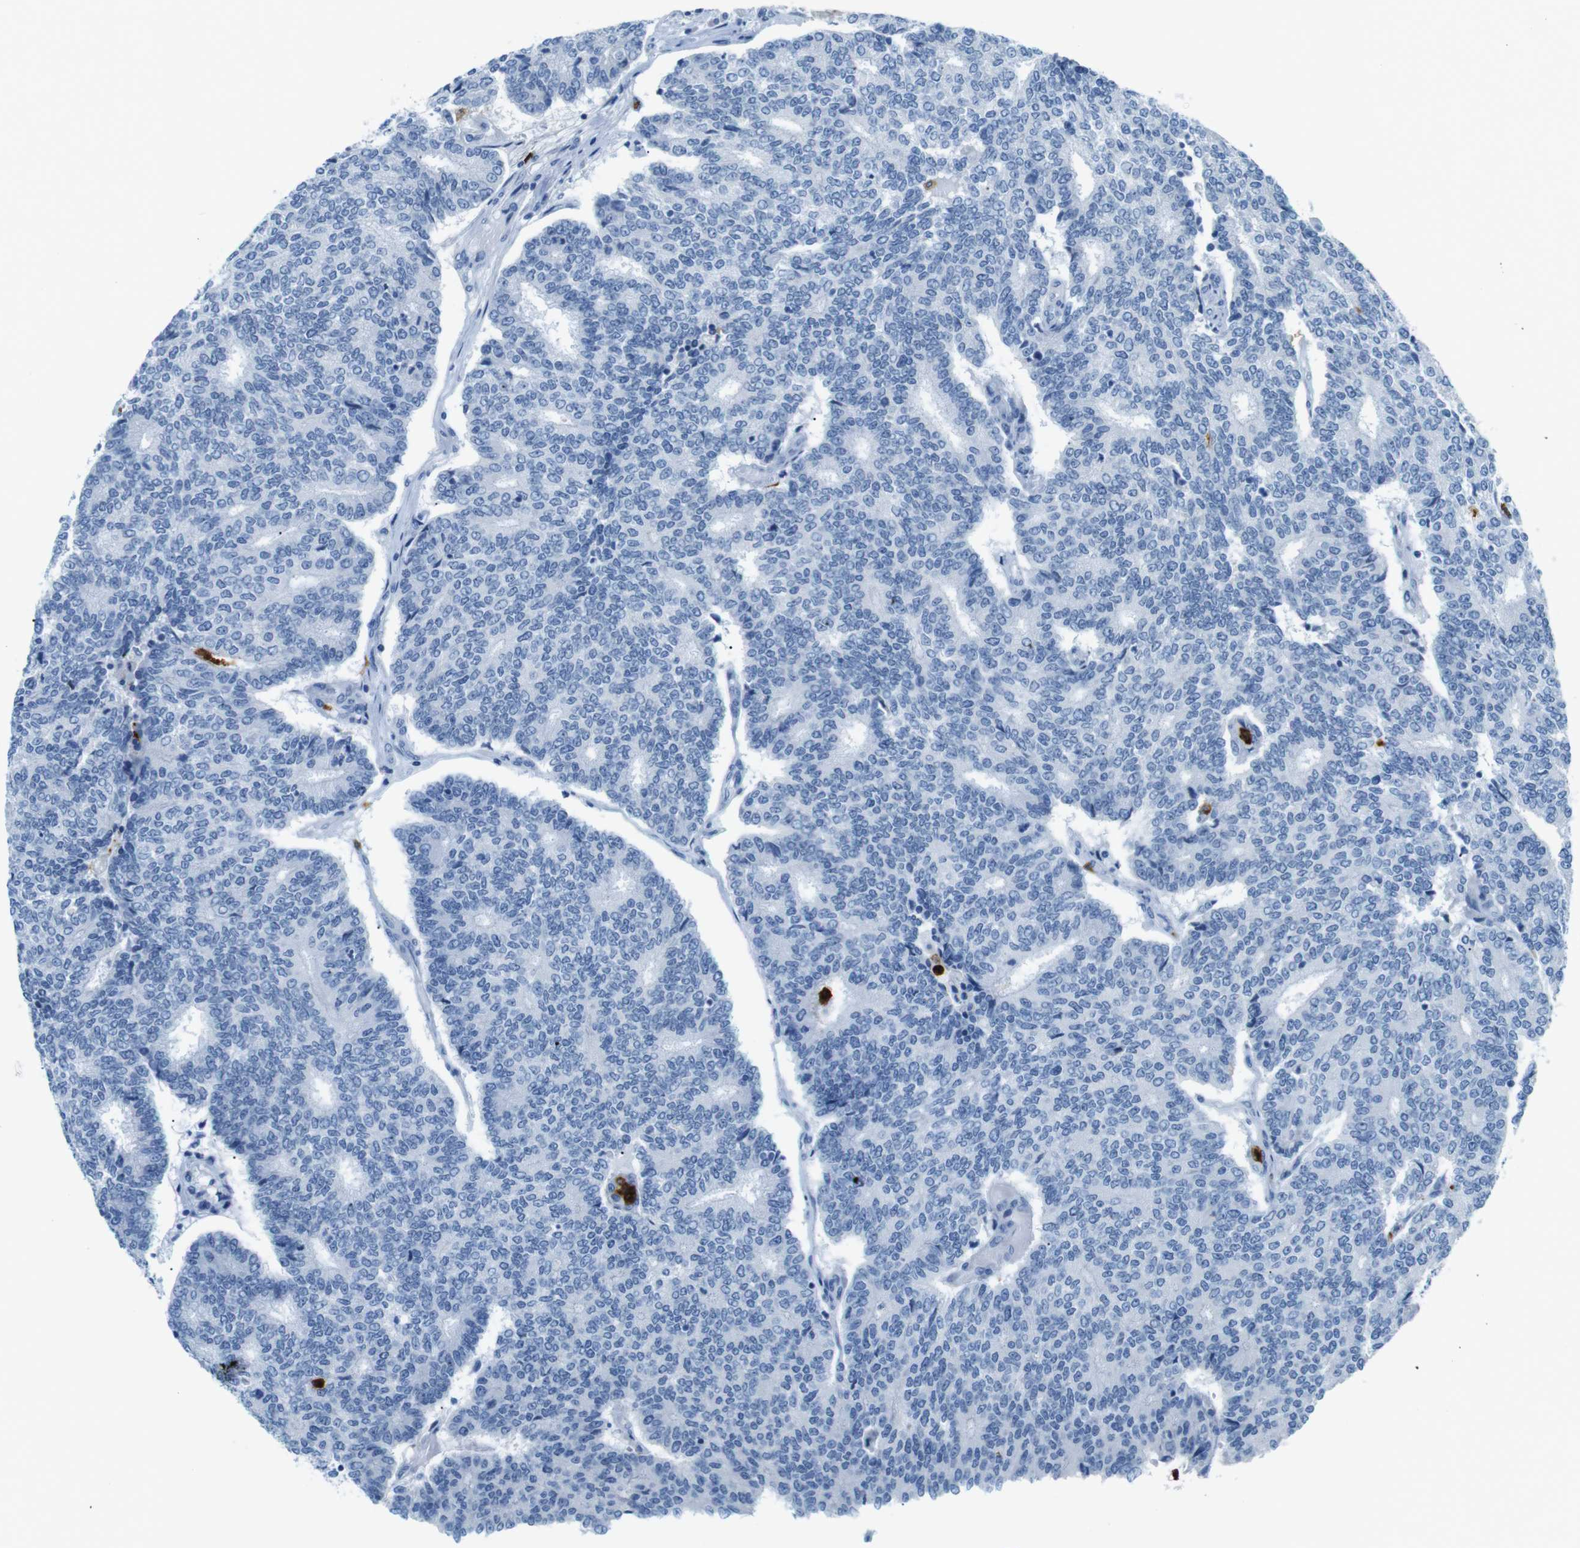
{"staining": {"intensity": "negative", "quantity": "none", "location": "none"}, "tissue": "prostate cancer", "cell_type": "Tumor cells", "image_type": "cancer", "snomed": [{"axis": "morphology", "description": "Normal tissue, NOS"}, {"axis": "morphology", "description": "Adenocarcinoma, High grade"}, {"axis": "topography", "description": "Prostate"}, {"axis": "topography", "description": "Seminal veicle"}], "caption": "Immunohistochemical staining of high-grade adenocarcinoma (prostate) reveals no significant expression in tumor cells.", "gene": "MCEMP1", "patient": {"sex": "male", "age": 55}}